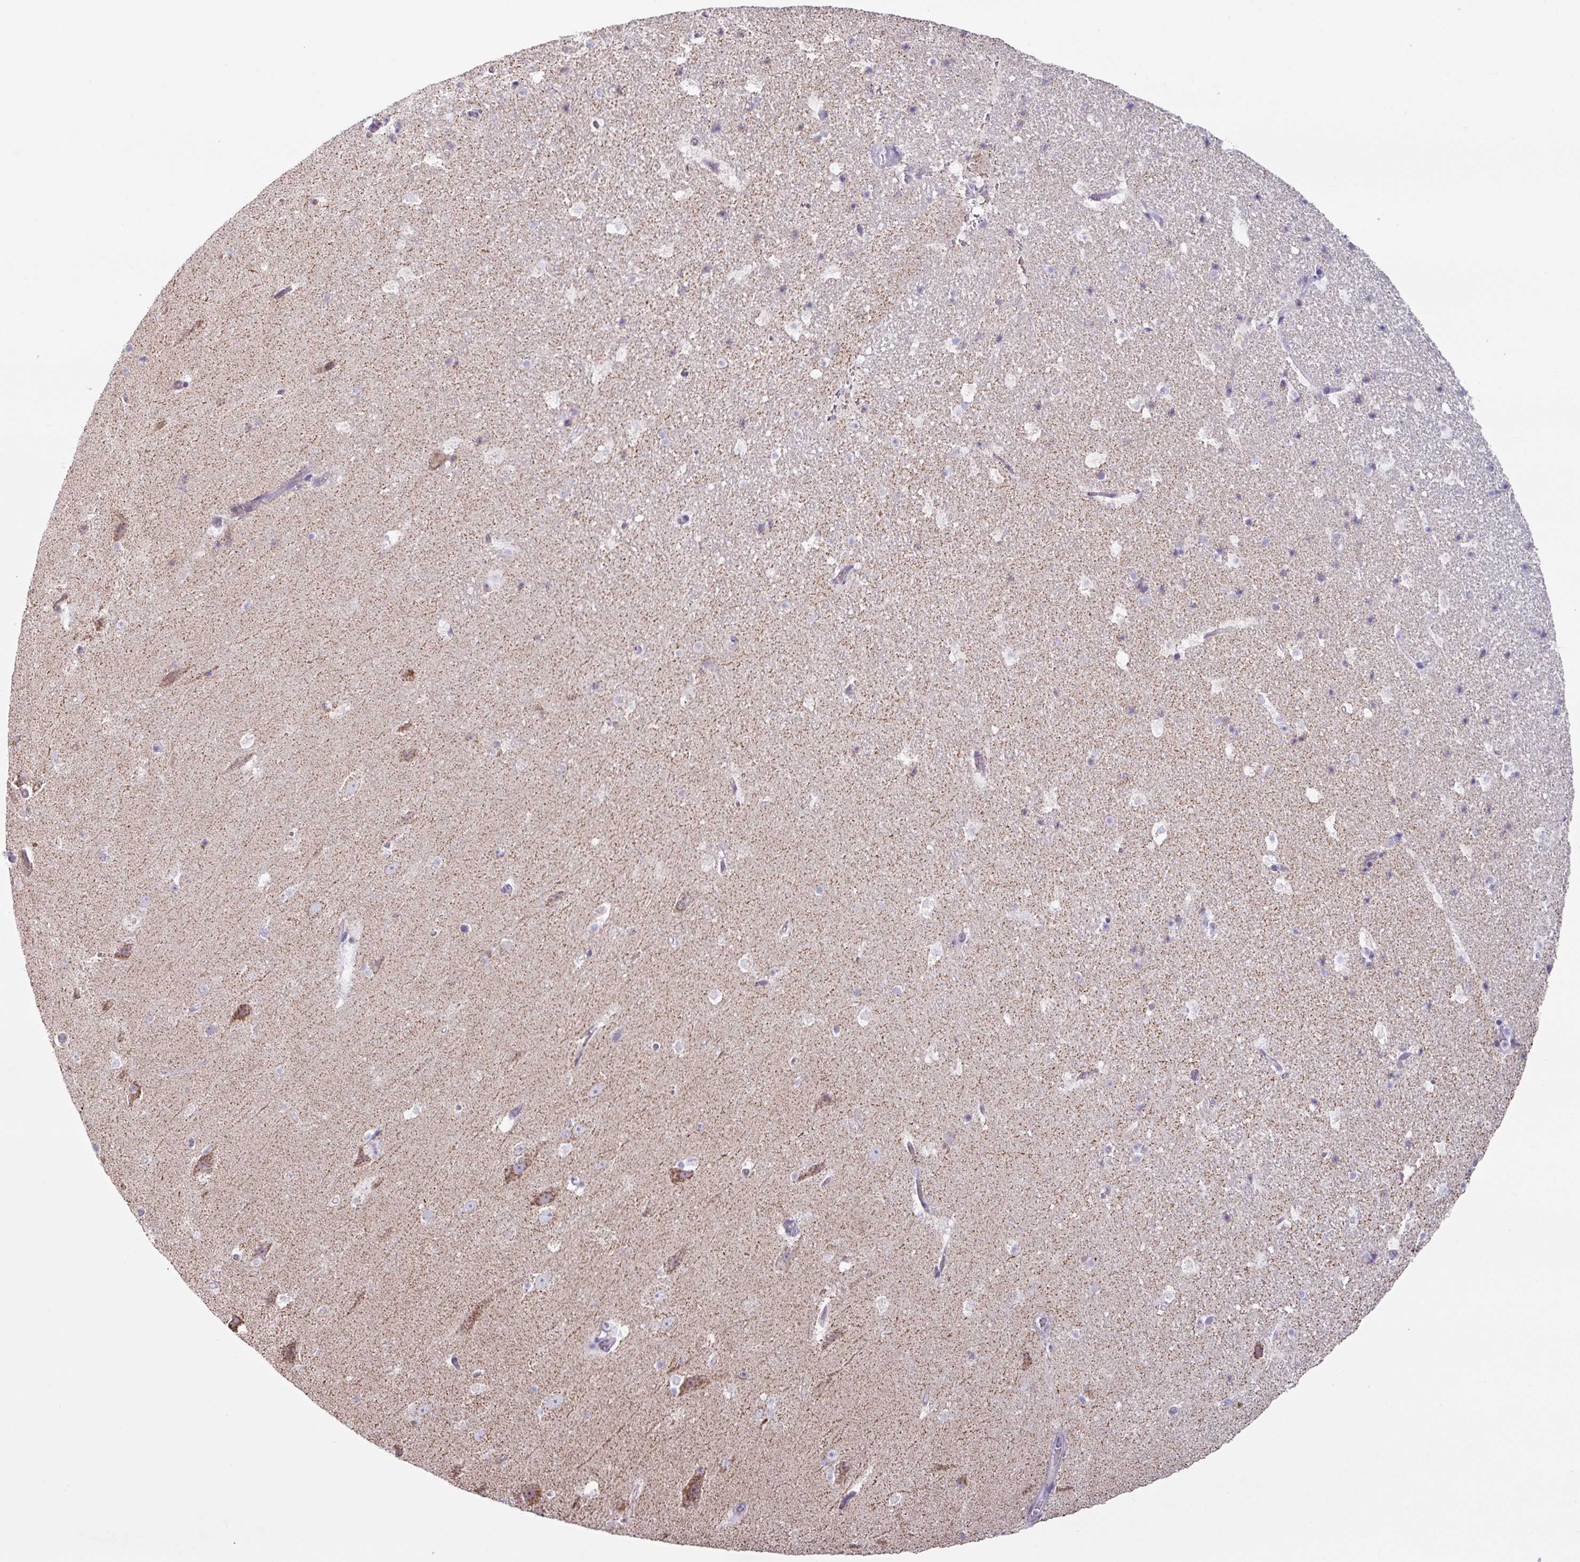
{"staining": {"intensity": "negative", "quantity": "none", "location": "none"}, "tissue": "hippocampus", "cell_type": "Glial cells", "image_type": "normal", "snomed": [{"axis": "morphology", "description": "Normal tissue, NOS"}, {"axis": "topography", "description": "Hippocampus"}], "caption": "DAB immunohistochemical staining of normal hippocampus demonstrates no significant positivity in glial cells.", "gene": "MT", "patient": {"sex": "male", "age": 37}}